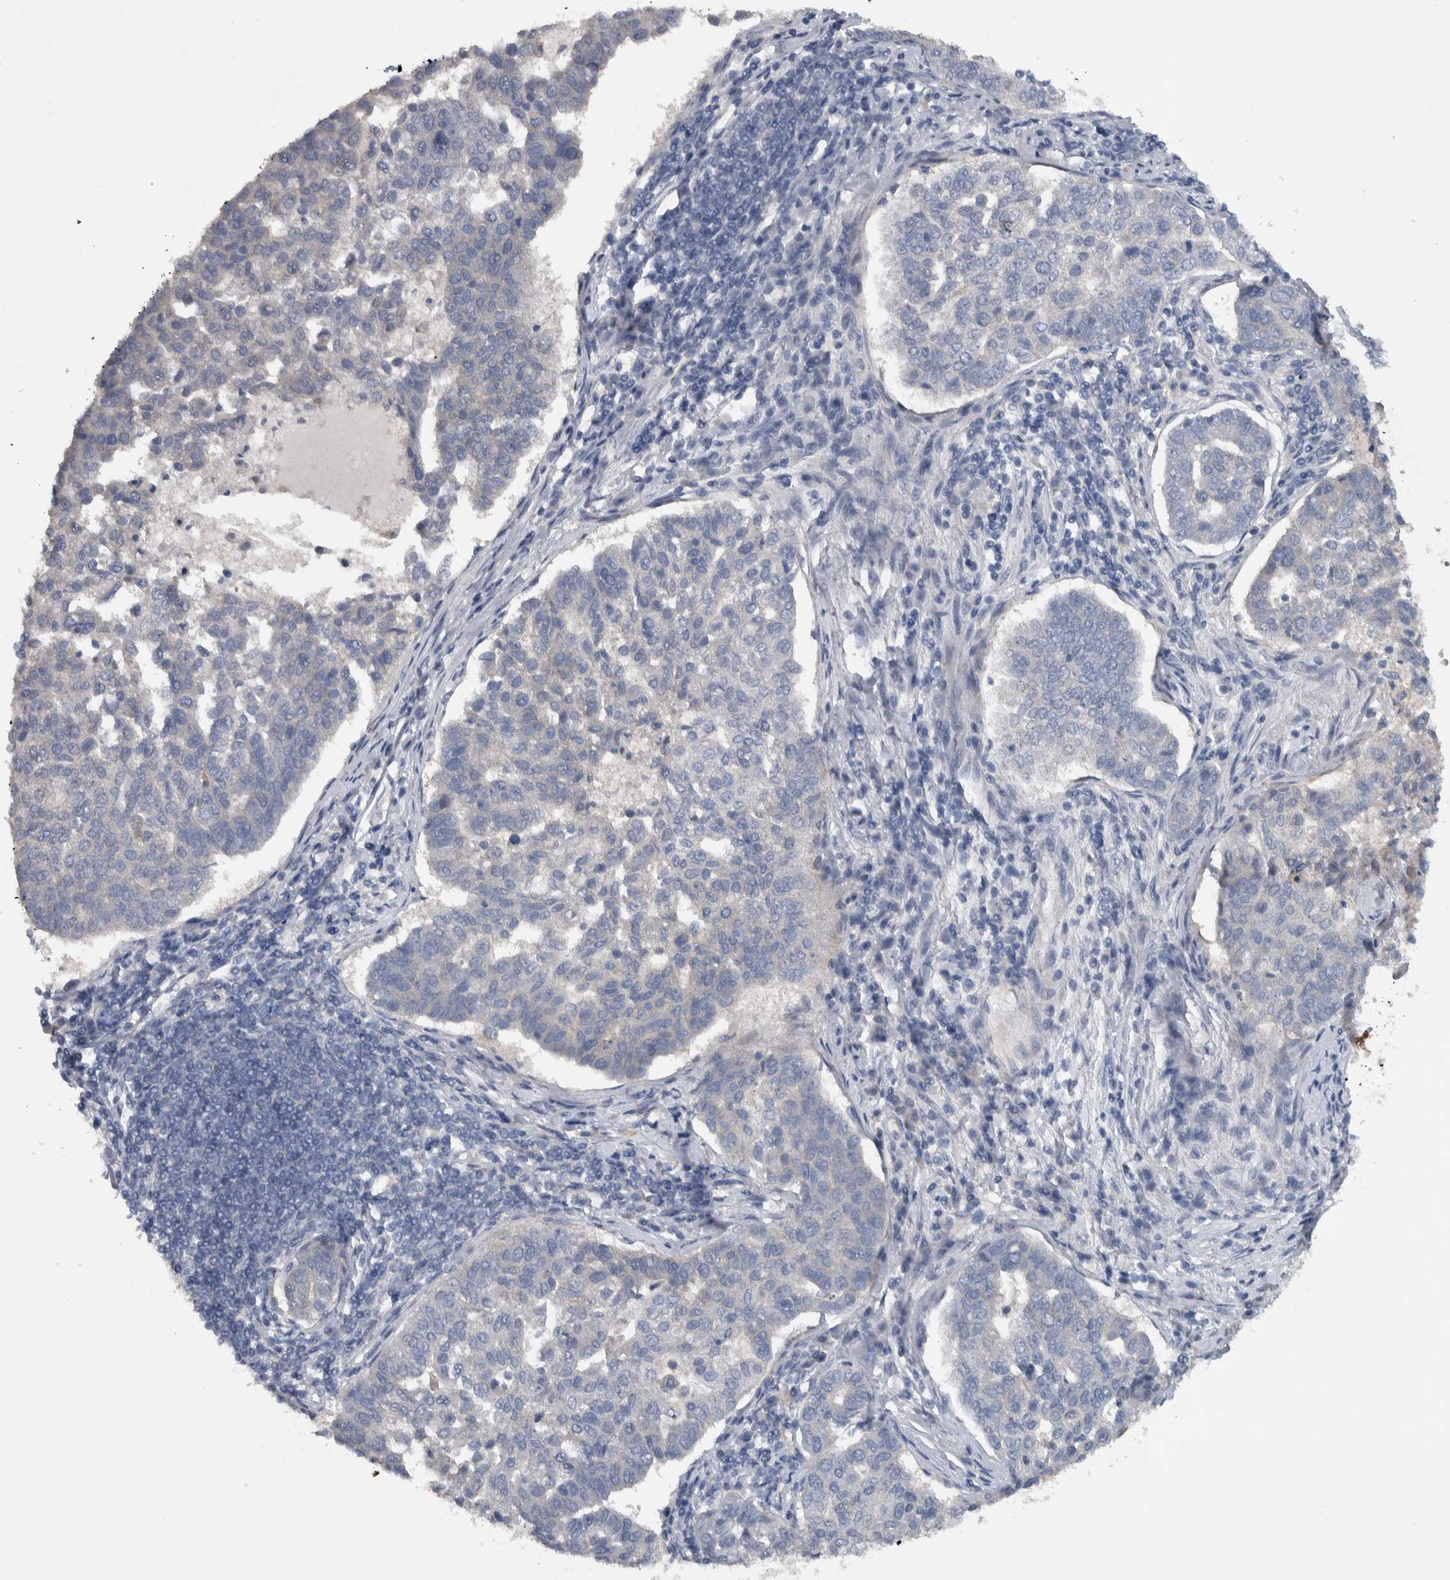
{"staining": {"intensity": "negative", "quantity": "none", "location": "none"}, "tissue": "pancreatic cancer", "cell_type": "Tumor cells", "image_type": "cancer", "snomed": [{"axis": "morphology", "description": "Adenocarcinoma, NOS"}, {"axis": "topography", "description": "Pancreas"}], "caption": "DAB (3,3'-diaminobenzidine) immunohistochemical staining of human adenocarcinoma (pancreatic) reveals no significant staining in tumor cells.", "gene": "NT5C2", "patient": {"sex": "female", "age": 61}}